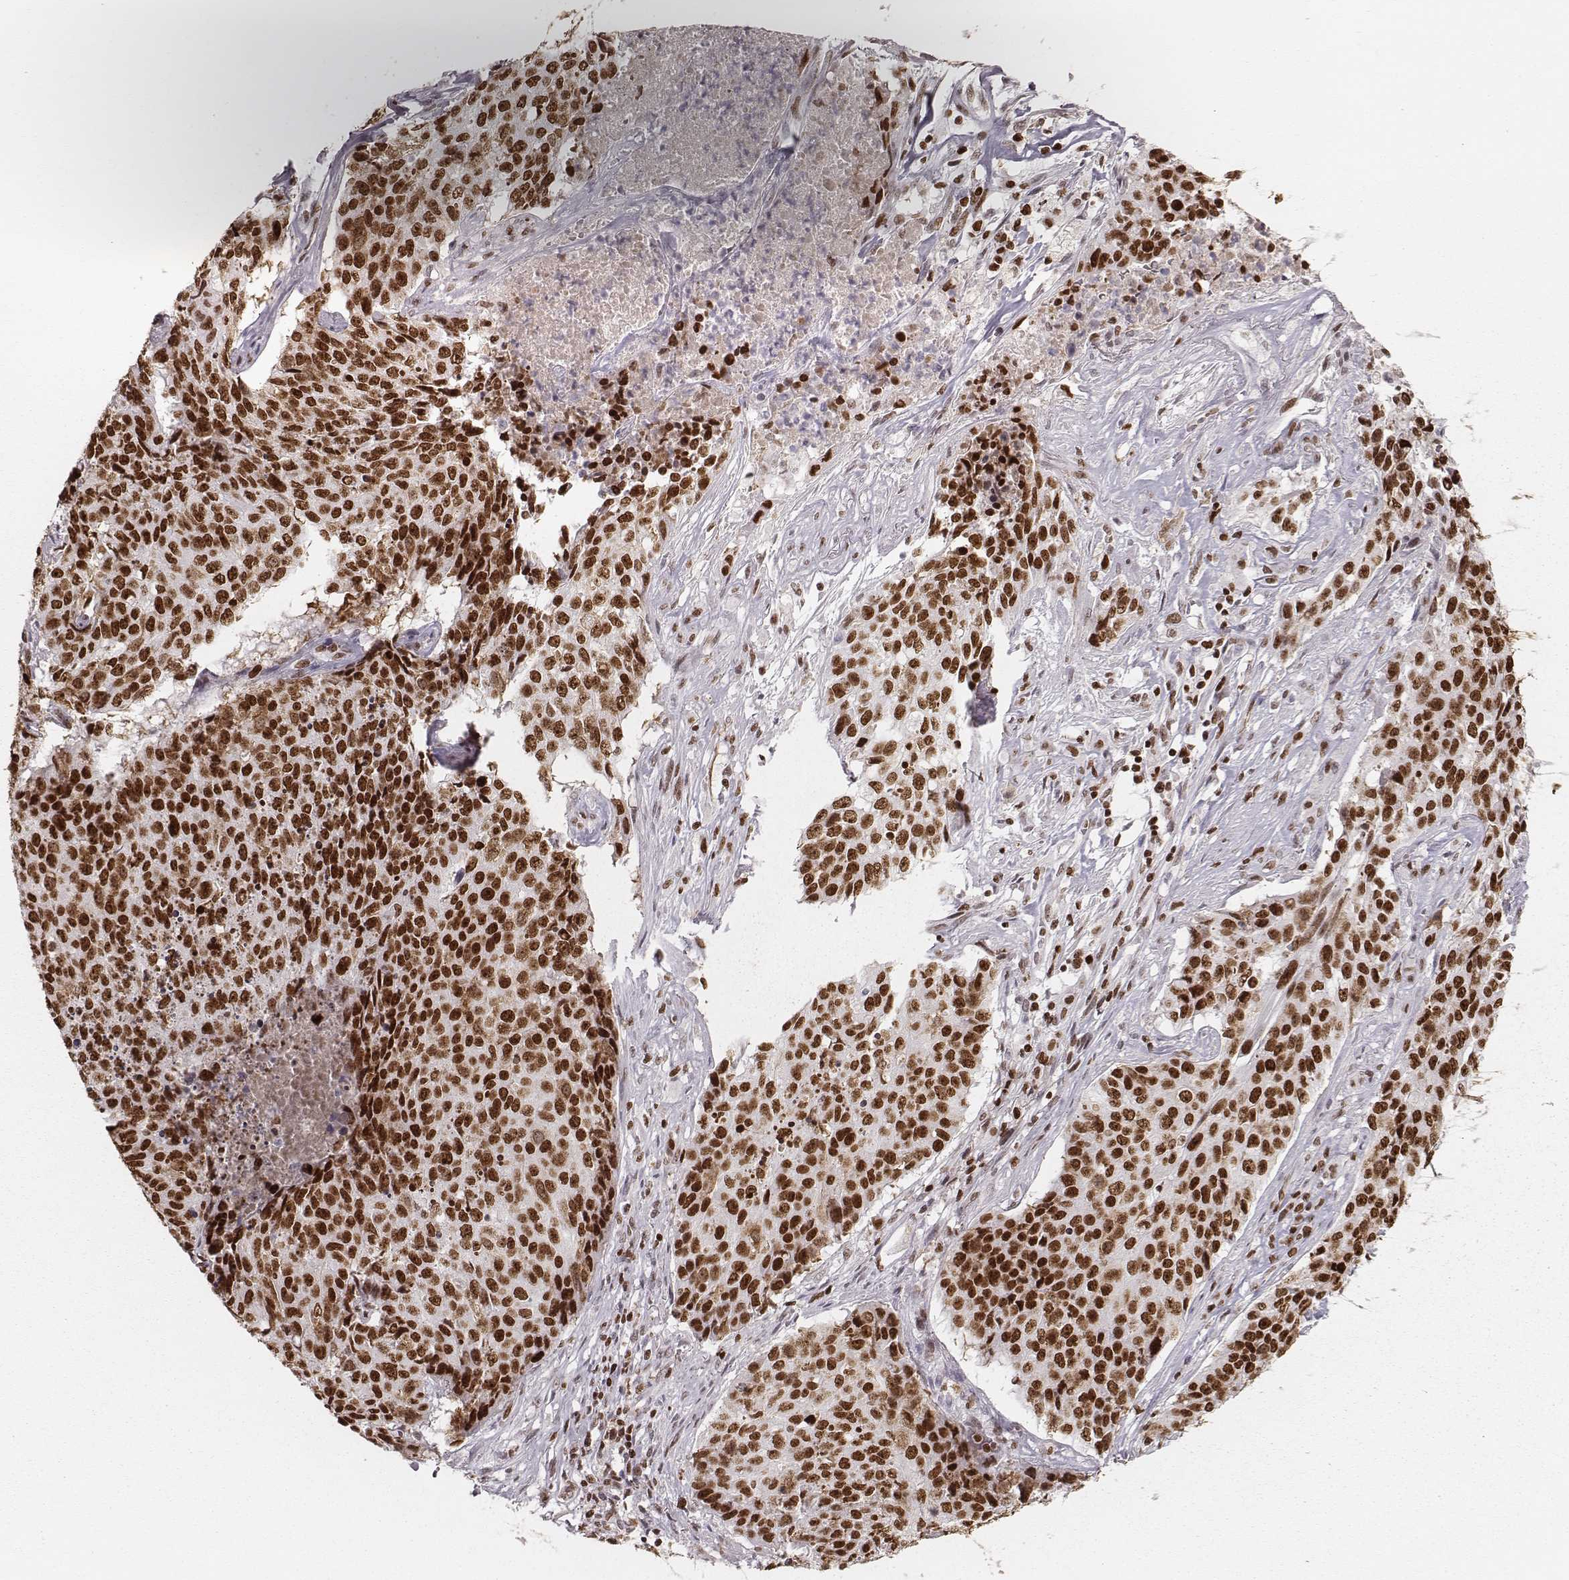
{"staining": {"intensity": "strong", "quantity": ">75%", "location": "nuclear"}, "tissue": "lung cancer", "cell_type": "Tumor cells", "image_type": "cancer", "snomed": [{"axis": "morphology", "description": "Normal tissue, NOS"}, {"axis": "morphology", "description": "Squamous cell carcinoma, NOS"}, {"axis": "topography", "description": "Bronchus"}, {"axis": "topography", "description": "Lung"}], "caption": "This is an image of immunohistochemistry (IHC) staining of lung squamous cell carcinoma, which shows strong staining in the nuclear of tumor cells.", "gene": "PARP1", "patient": {"sex": "male", "age": 64}}